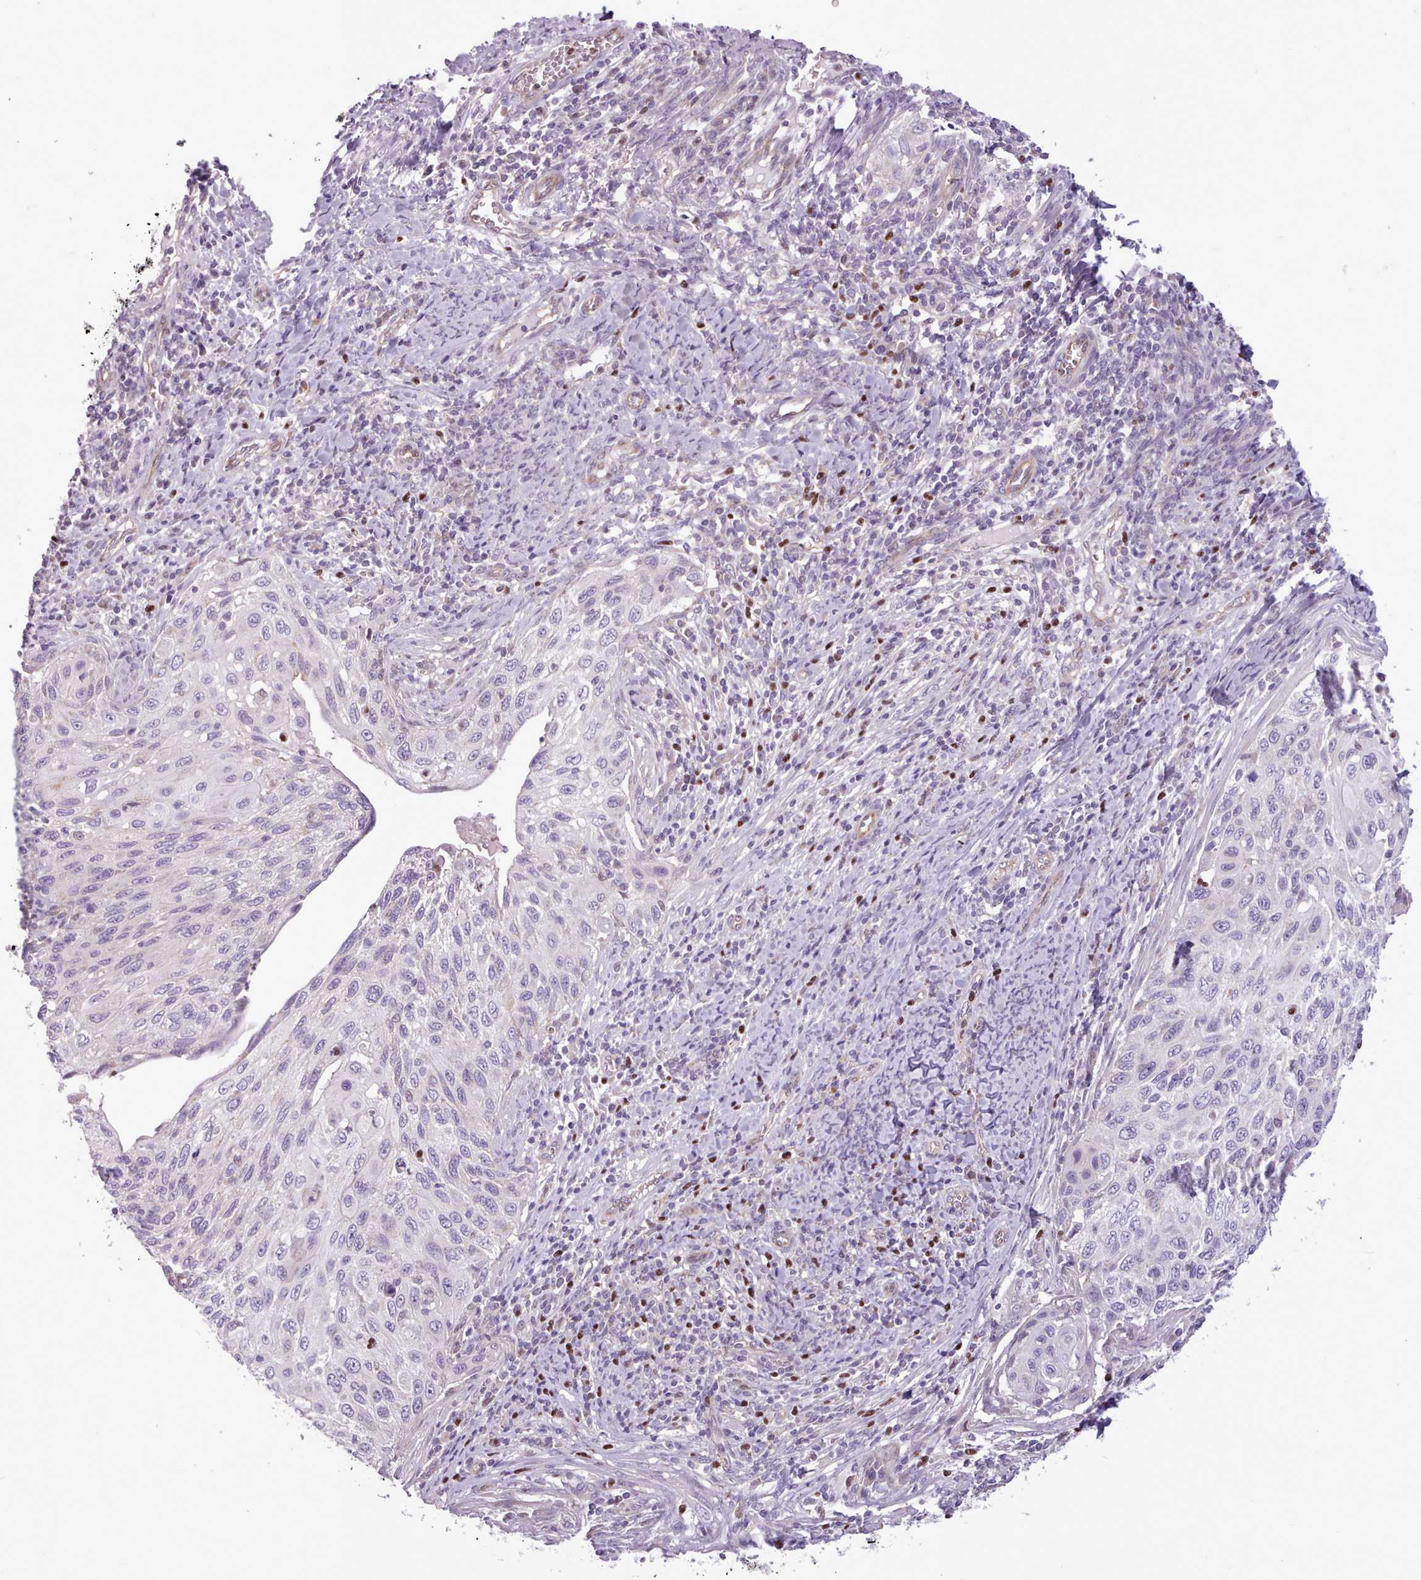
{"staining": {"intensity": "negative", "quantity": "none", "location": "none"}, "tissue": "cervical cancer", "cell_type": "Tumor cells", "image_type": "cancer", "snomed": [{"axis": "morphology", "description": "Squamous cell carcinoma, NOS"}, {"axis": "topography", "description": "Cervix"}], "caption": "Immunohistochemistry image of neoplastic tissue: human cervical squamous cell carcinoma stained with DAB displays no significant protein expression in tumor cells.", "gene": "SLURP1", "patient": {"sex": "female", "age": 70}}